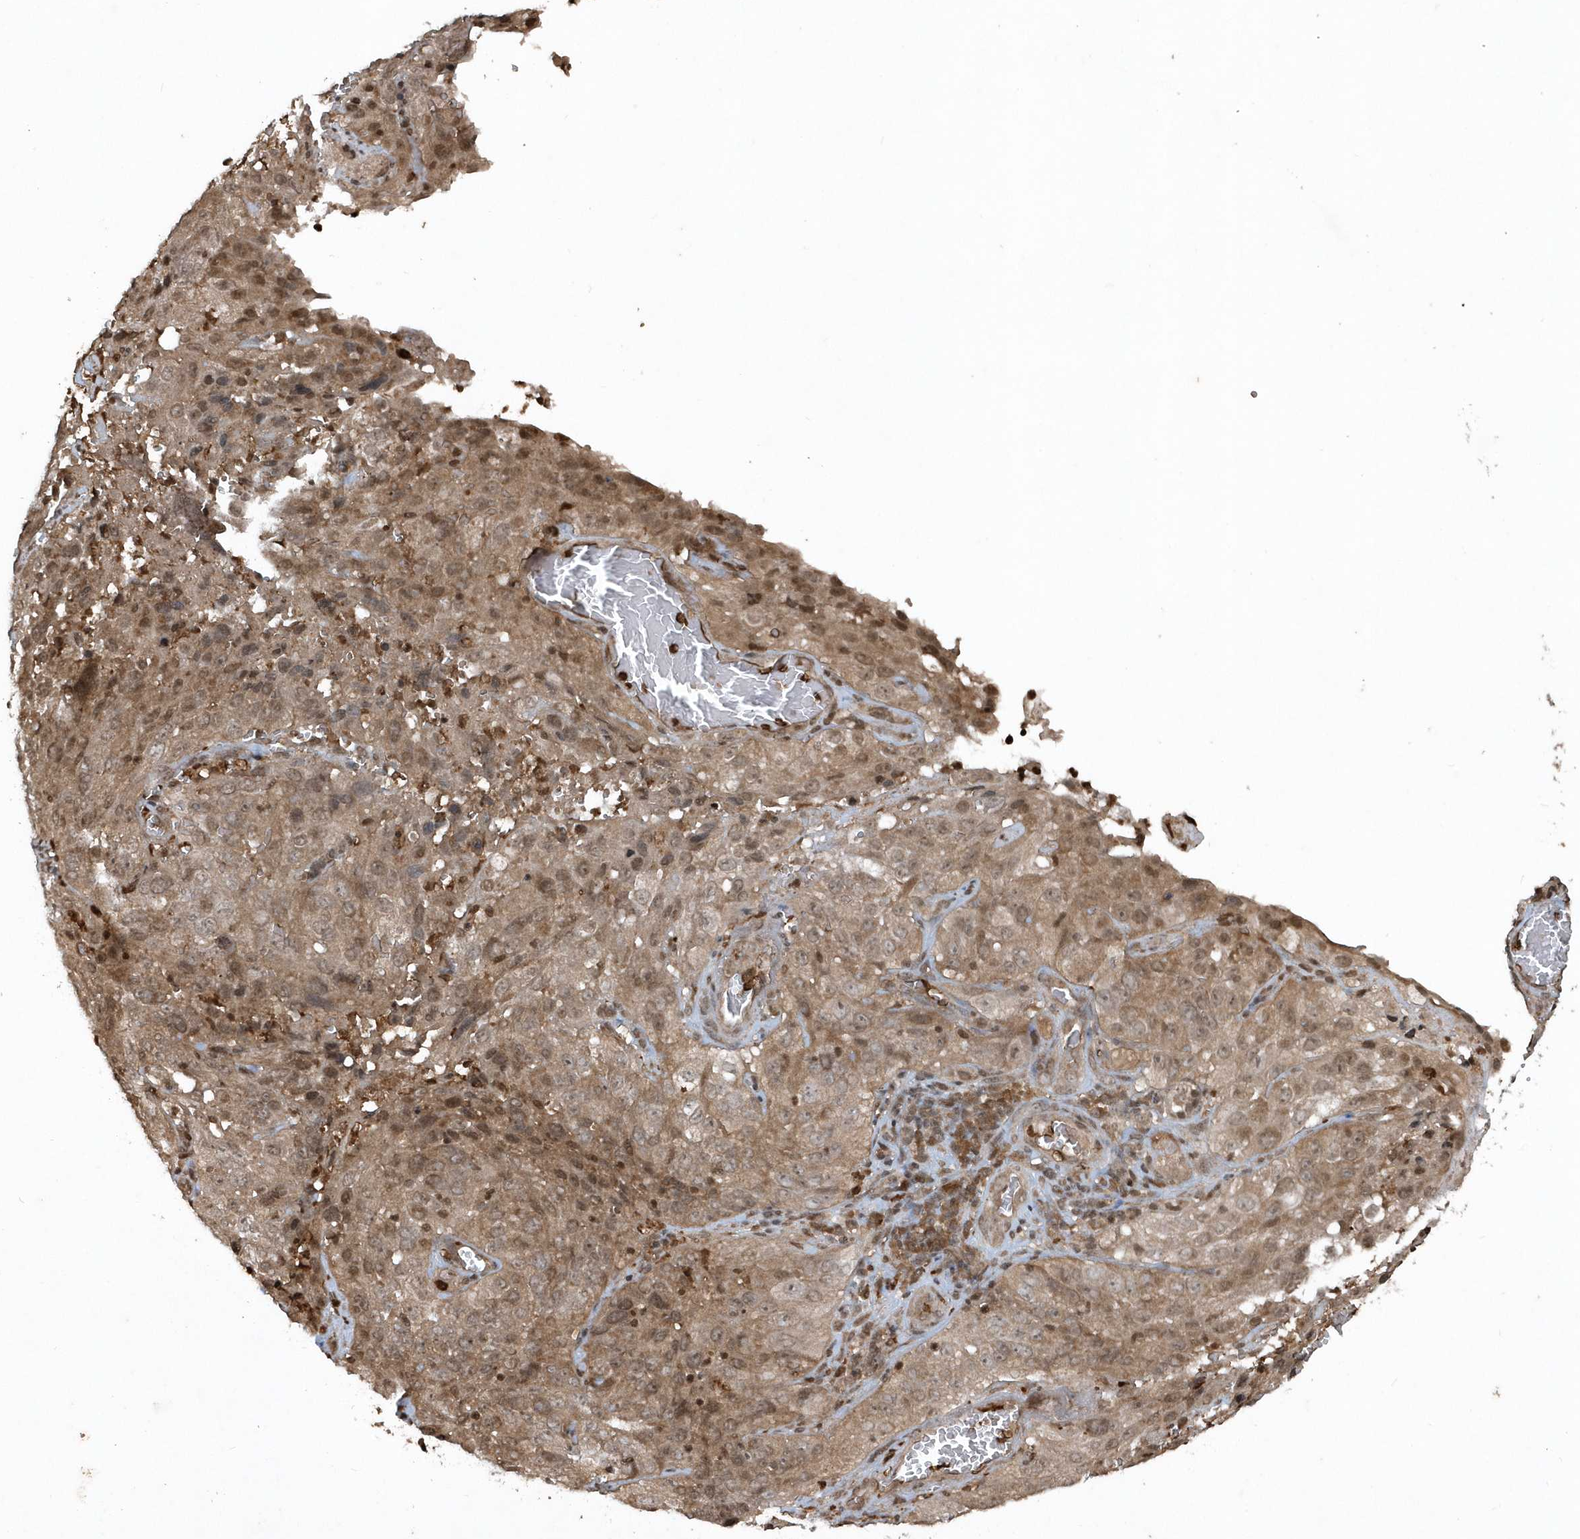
{"staining": {"intensity": "moderate", "quantity": ">75%", "location": "cytoplasmic/membranous,nuclear"}, "tissue": "cervical cancer", "cell_type": "Tumor cells", "image_type": "cancer", "snomed": [{"axis": "morphology", "description": "Squamous cell carcinoma, NOS"}, {"axis": "topography", "description": "Cervix"}], "caption": "High-magnification brightfield microscopy of cervical cancer (squamous cell carcinoma) stained with DAB (3,3'-diaminobenzidine) (brown) and counterstained with hematoxylin (blue). tumor cells exhibit moderate cytoplasmic/membranous and nuclear staining is present in about>75% of cells.", "gene": "EIF2B1", "patient": {"sex": "female", "age": 32}}